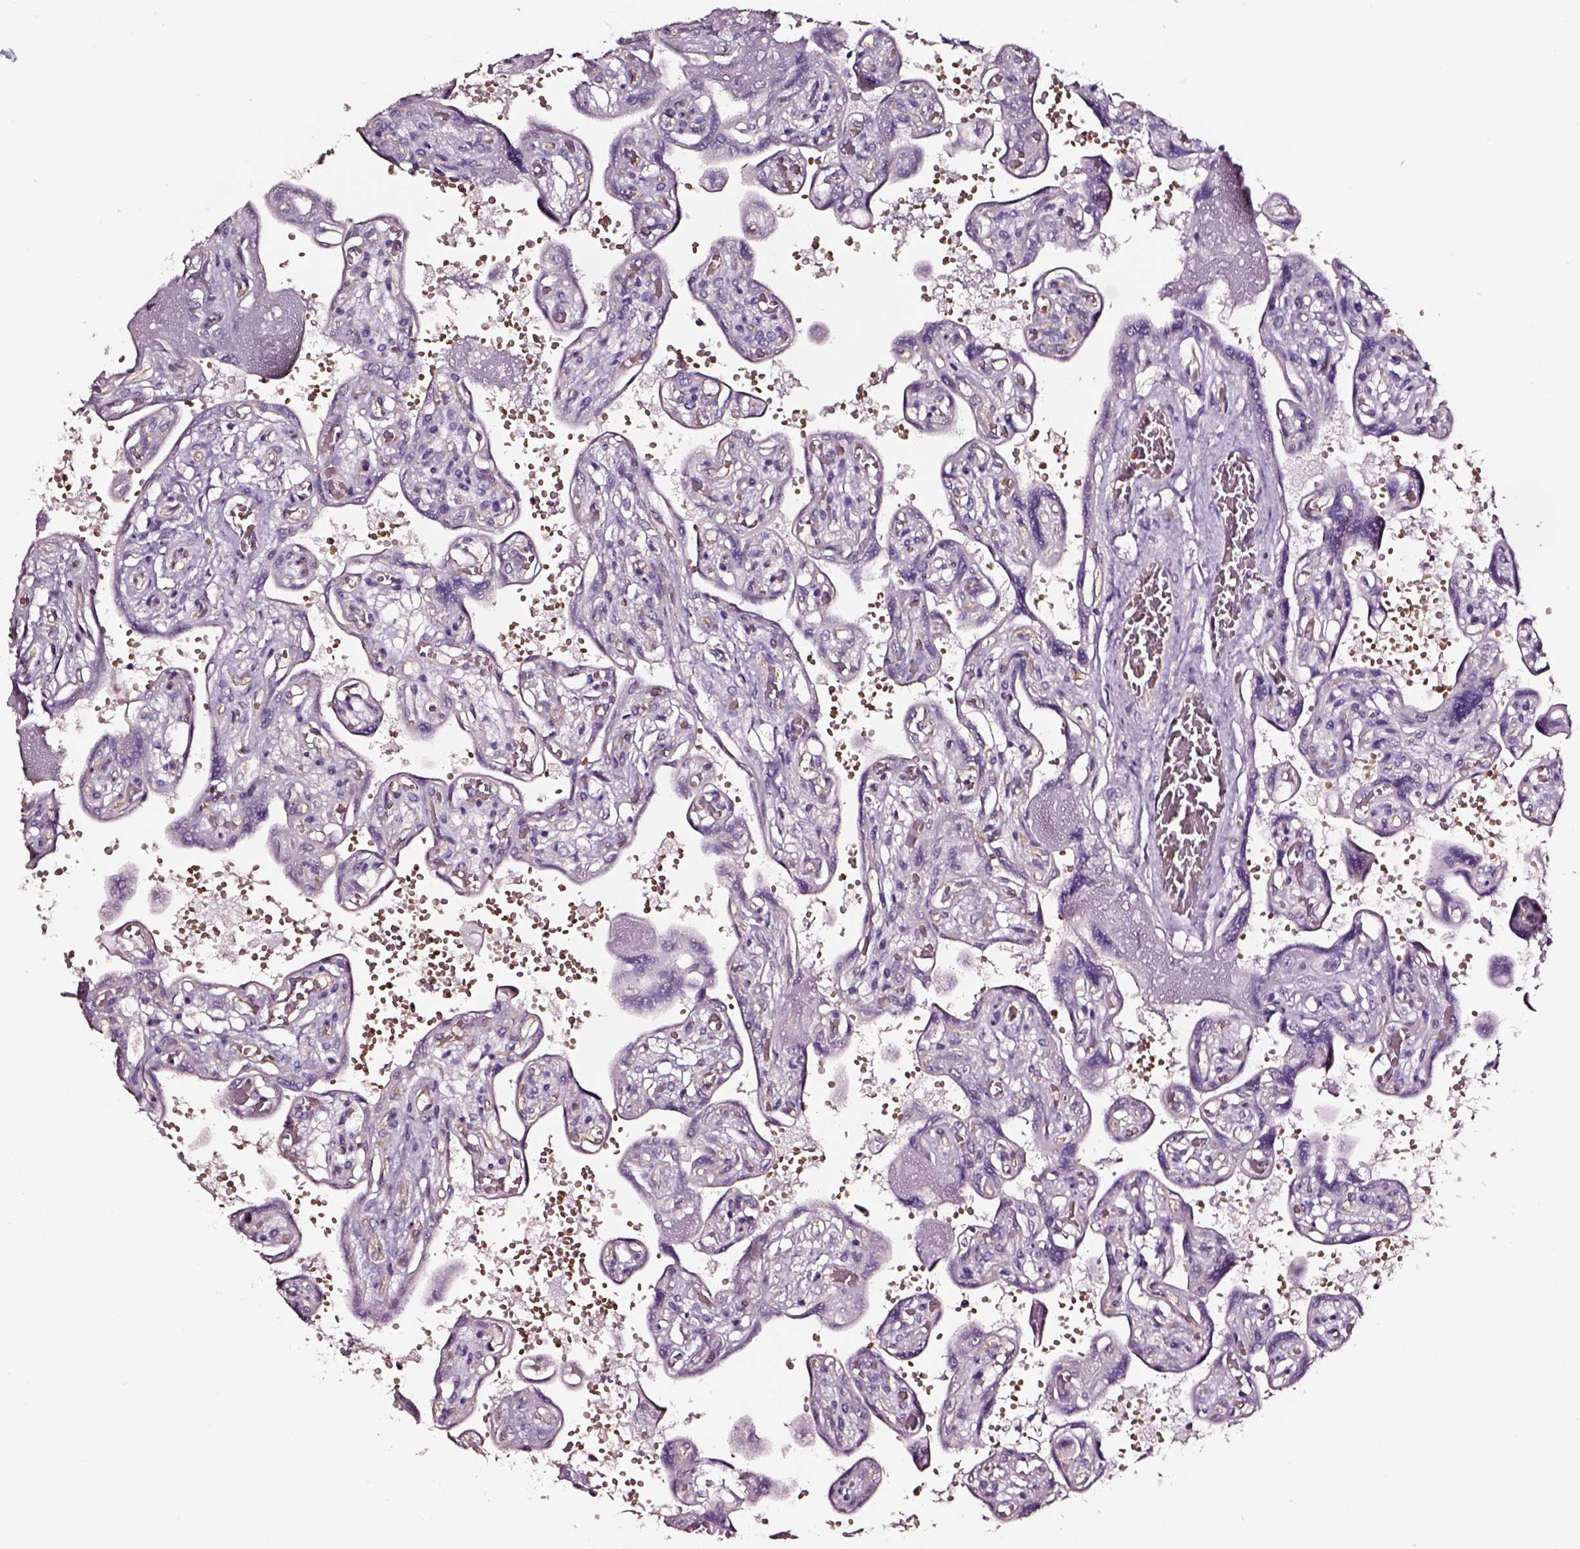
{"staining": {"intensity": "negative", "quantity": "none", "location": "none"}, "tissue": "placenta", "cell_type": "Decidual cells", "image_type": "normal", "snomed": [{"axis": "morphology", "description": "Normal tissue, NOS"}, {"axis": "topography", "description": "Placenta"}], "caption": "This is an immunohistochemistry image of normal placenta. There is no staining in decidual cells.", "gene": "AADAT", "patient": {"sex": "female", "age": 32}}